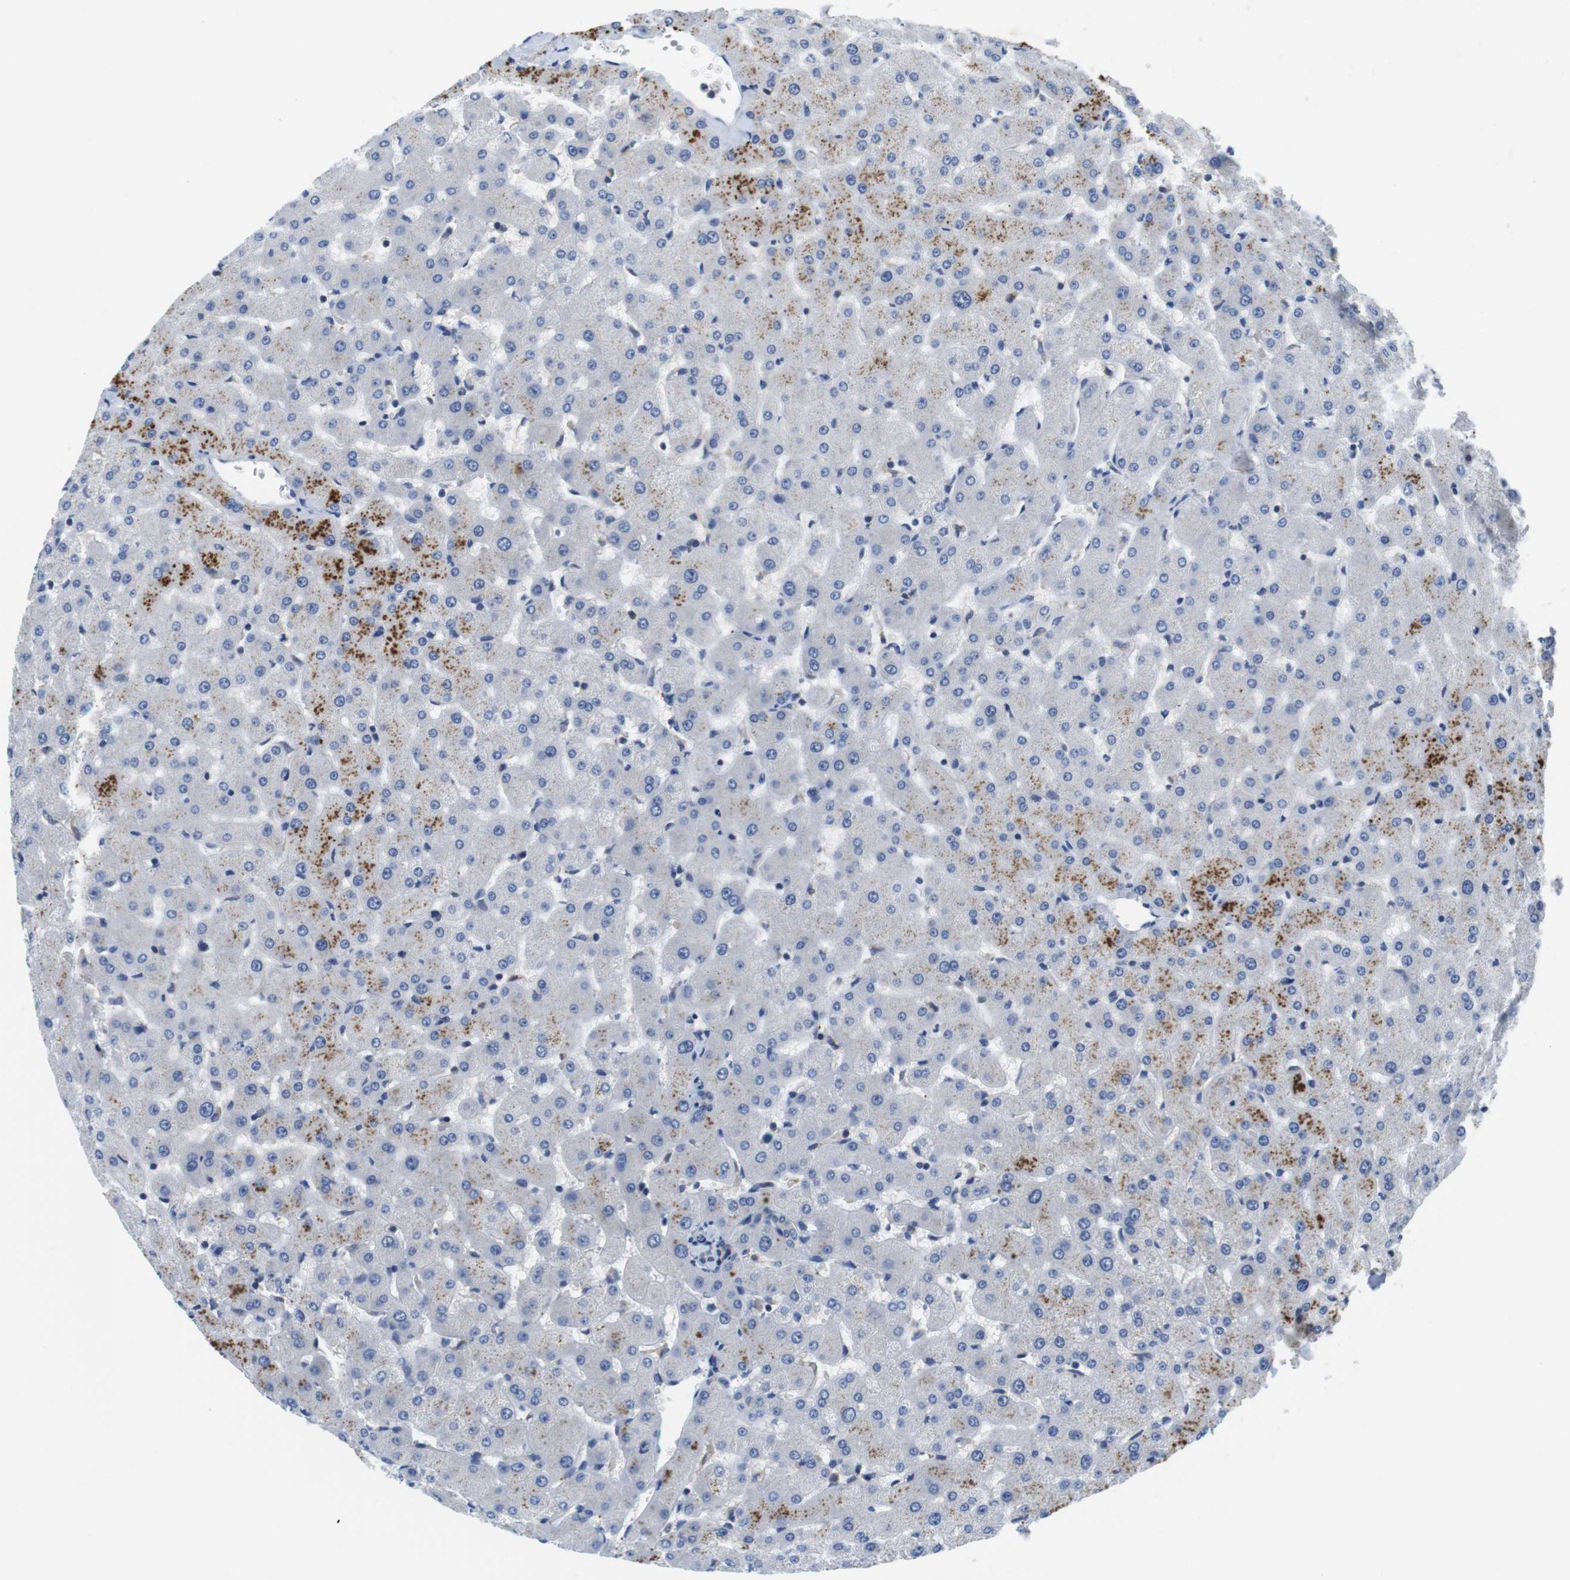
{"staining": {"intensity": "negative", "quantity": "none", "location": "none"}, "tissue": "liver", "cell_type": "Cholangiocytes", "image_type": "normal", "snomed": [{"axis": "morphology", "description": "Normal tissue, NOS"}, {"axis": "topography", "description": "Liver"}], "caption": "This is an IHC histopathology image of unremarkable human liver. There is no expression in cholangiocytes.", "gene": "CNGA2", "patient": {"sex": "female", "age": 63}}